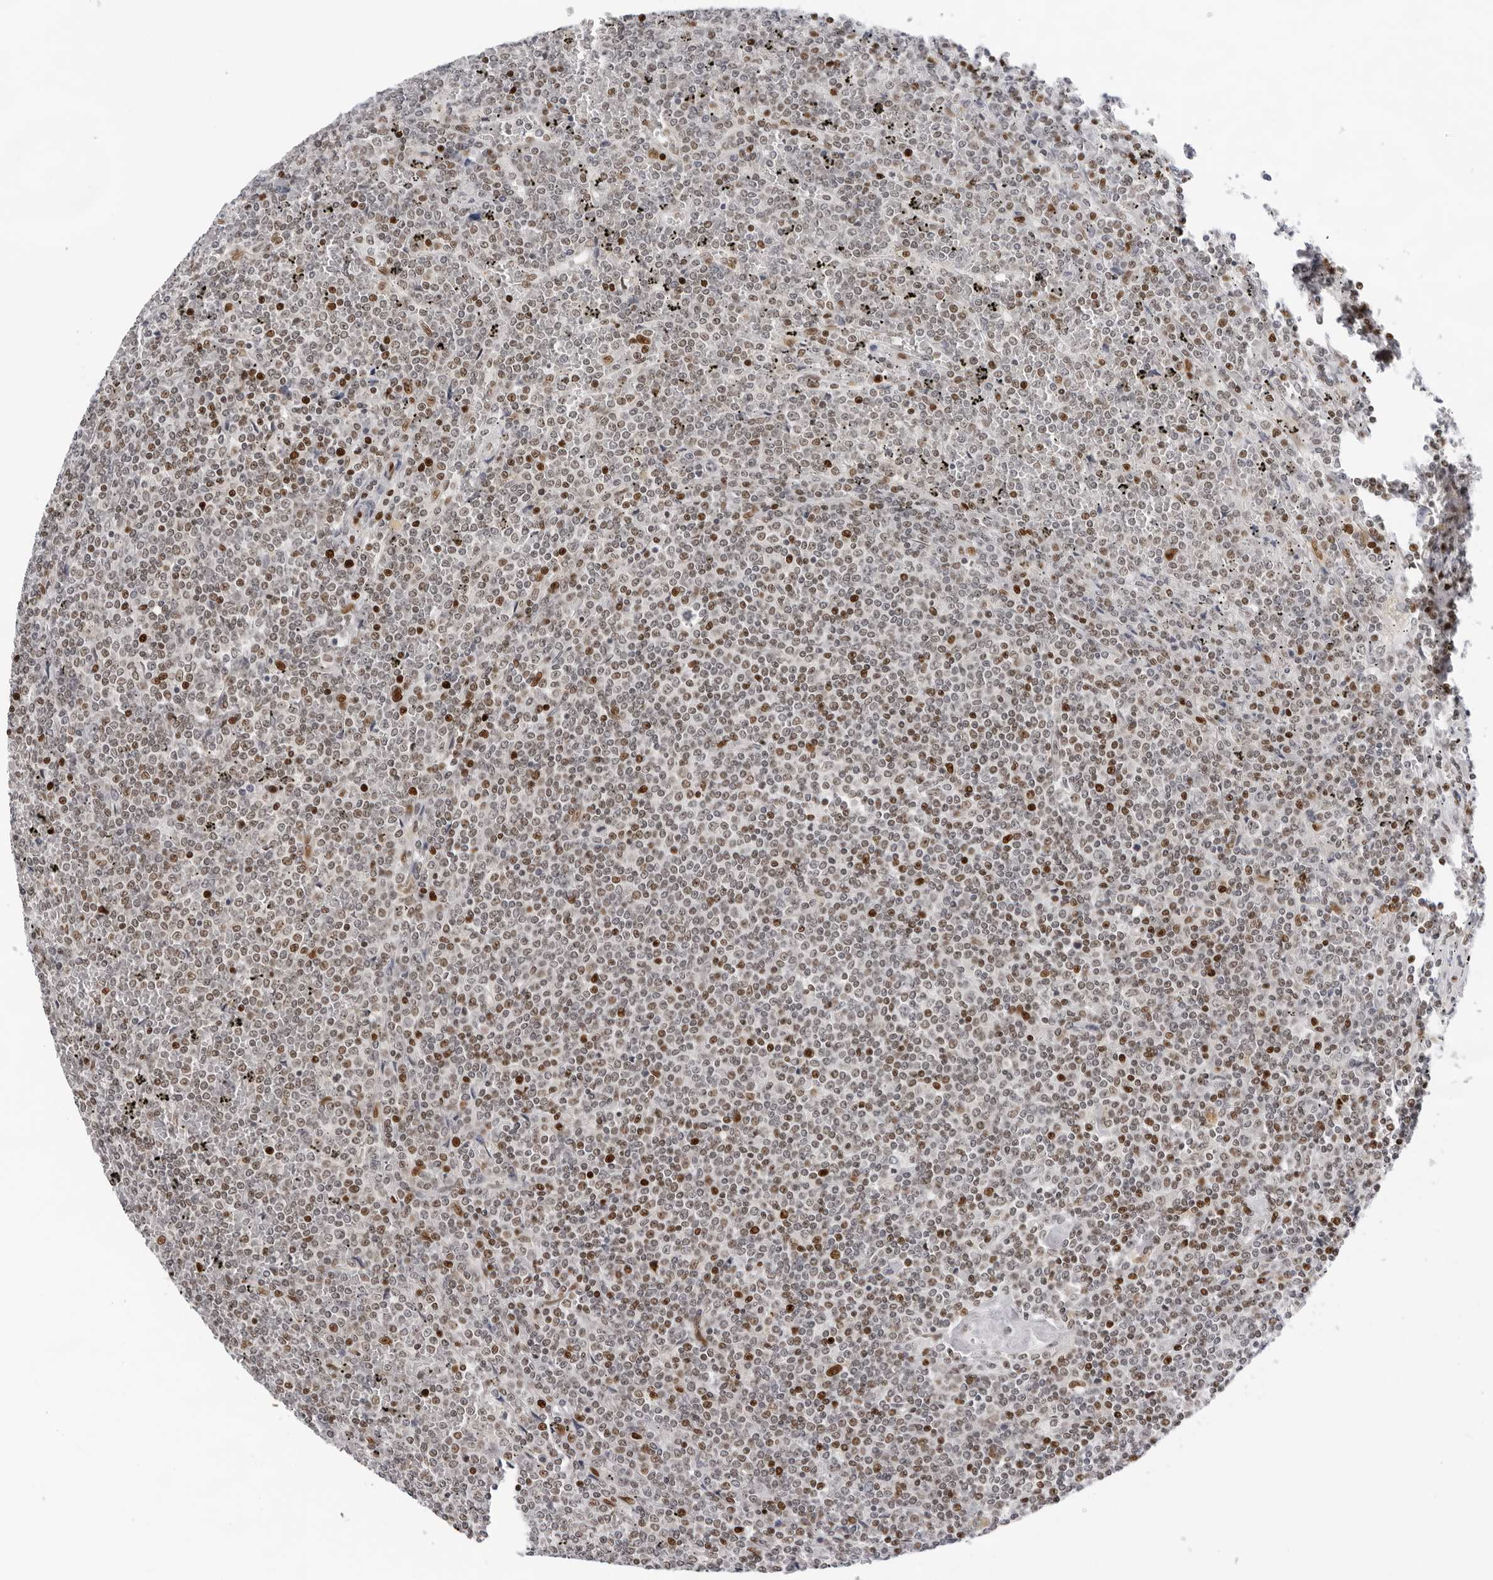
{"staining": {"intensity": "moderate", "quantity": "<25%", "location": "nuclear"}, "tissue": "lymphoma", "cell_type": "Tumor cells", "image_type": "cancer", "snomed": [{"axis": "morphology", "description": "Malignant lymphoma, non-Hodgkin's type, Low grade"}, {"axis": "topography", "description": "Spleen"}], "caption": "Human low-grade malignant lymphoma, non-Hodgkin's type stained for a protein (brown) exhibits moderate nuclear positive expression in approximately <25% of tumor cells.", "gene": "OGG1", "patient": {"sex": "female", "age": 19}}